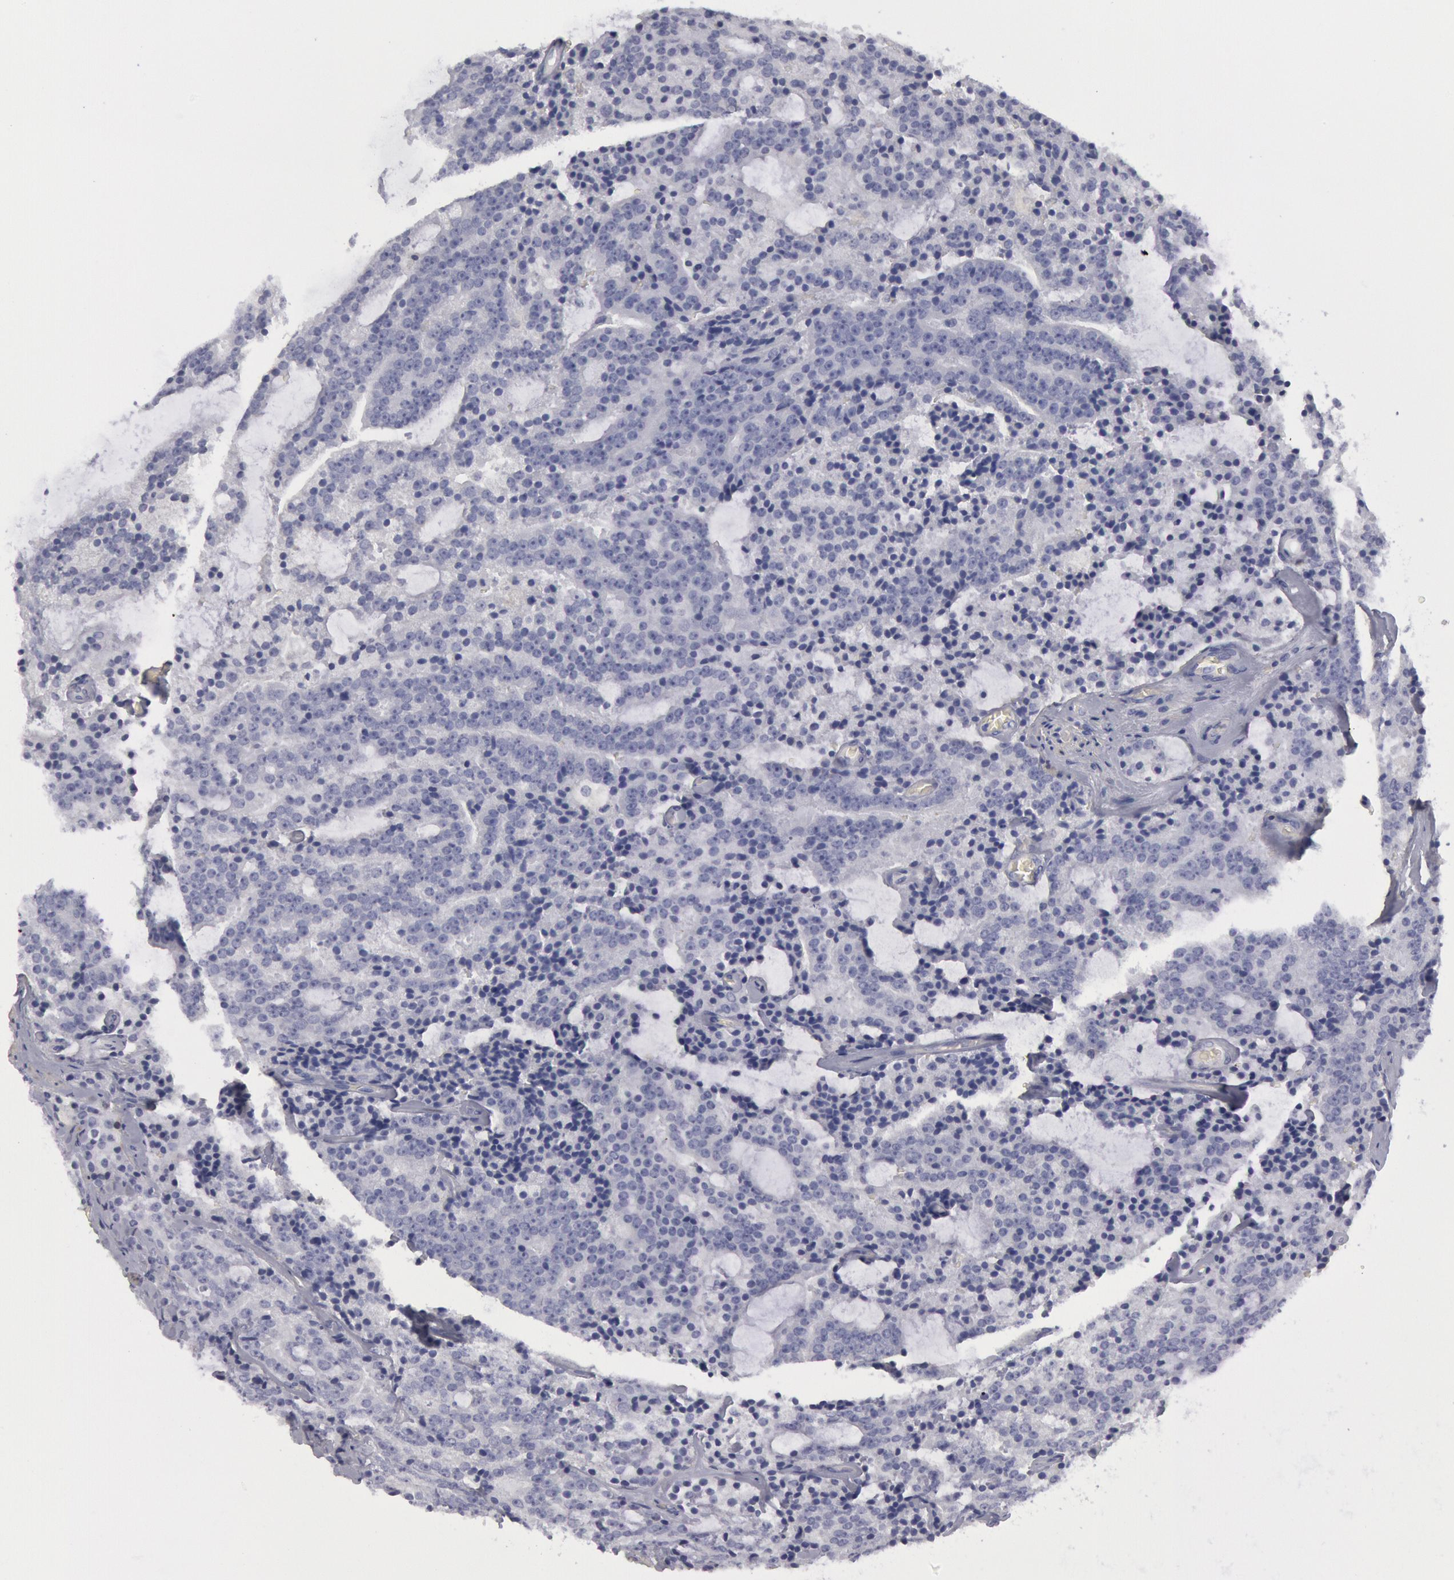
{"staining": {"intensity": "negative", "quantity": "none", "location": "none"}, "tissue": "prostate cancer", "cell_type": "Tumor cells", "image_type": "cancer", "snomed": [{"axis": "morphology", "description": "Adenocarcinoma, Medium grade"}, {"axis": "topography", "description": "Prostate"}], "caption": "An immunohistochemistry photomicrograph of prostate cancer (medium-grade adenocarcinoma) is shown. There is no staining in tumor cells of prostate cancer (medium-grade adenocarcinoma).", "gene": "FHL1", "patient": {"sex": "male", "age": 65}}